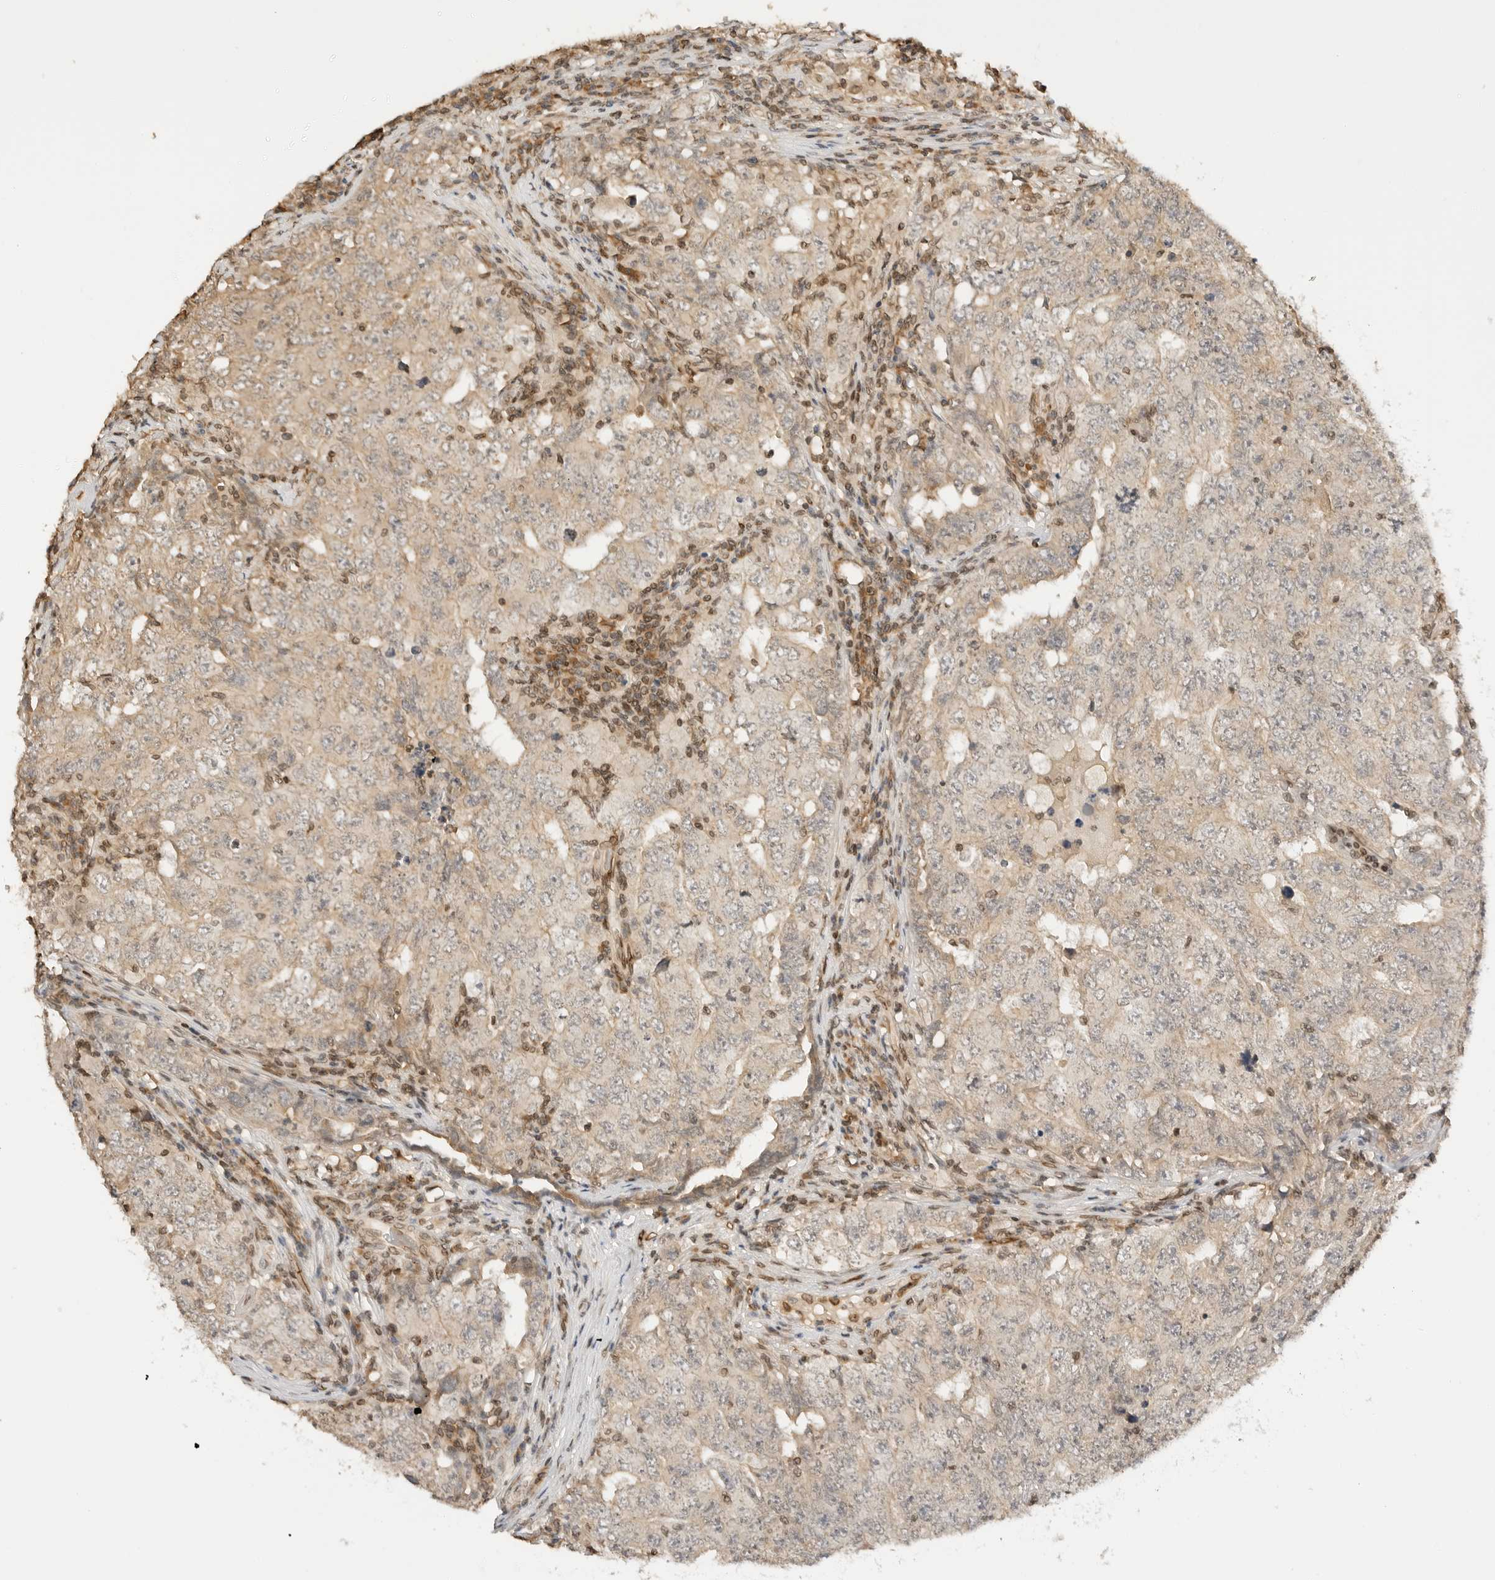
{"staining": {"intensity": "weak", "quantity": ">75%", "location": "cytoplasmic/membranous"}, "tissue": "testis cancer", "cell_type": "Tumor cells", "image_type": "cancer", "snomed": [{"axis": "morphology", "description": "Carcinoma, Embryonal, NOS"}, {"axis": "topography", "description": "Testis"}], "caption": "Immunohistochemistry (IHC) histopathology image of neoplastic tissue: testis cancer (embryonal carcinoma) stained using IHC reveals low levels of weak protein expression localized specifically in the cytoplasmic/membranous of tumor cells, appearing as a cytoplasmic/membranous brown color.", "gene": "POLH", "patient": {"sex": "male", "age": 26}}